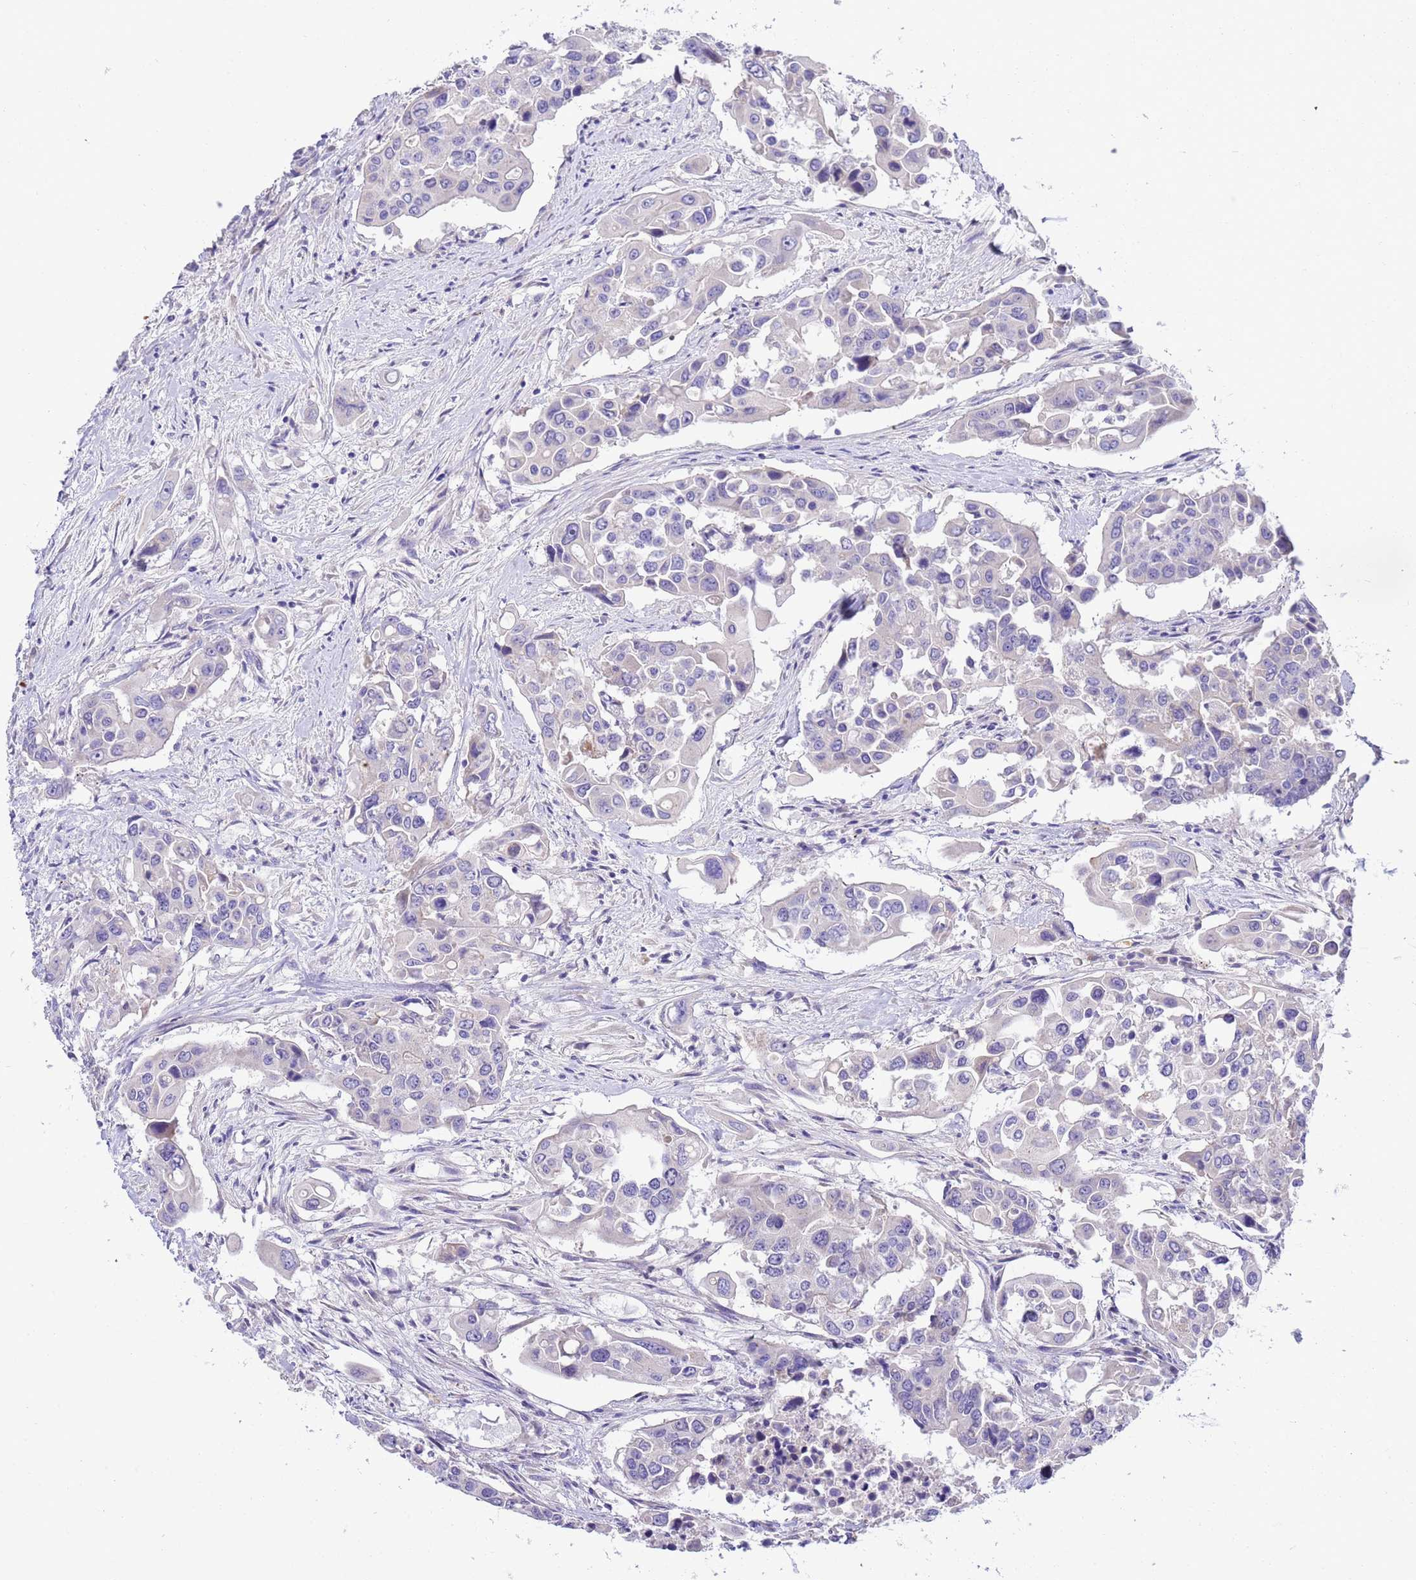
{"staining": {"intensity": "negative", "quantity": "none", "location": "none"}, "tissue": "colorectal cancer", "cell_type": "Tumor cells", "image_type": "cancer", "snomed": [{"axis": "morphology", "description": "Adenocarcinoma, NOS"}, {"axis": "topography", "description": "Colon"}], "caption": "Immunohistochemical staining of human colorectal adenocarcinoma displays no significant staining in tumor cells.", "gene": "RIPPLY2", "patient": {"sex": "male", "age": 77}}